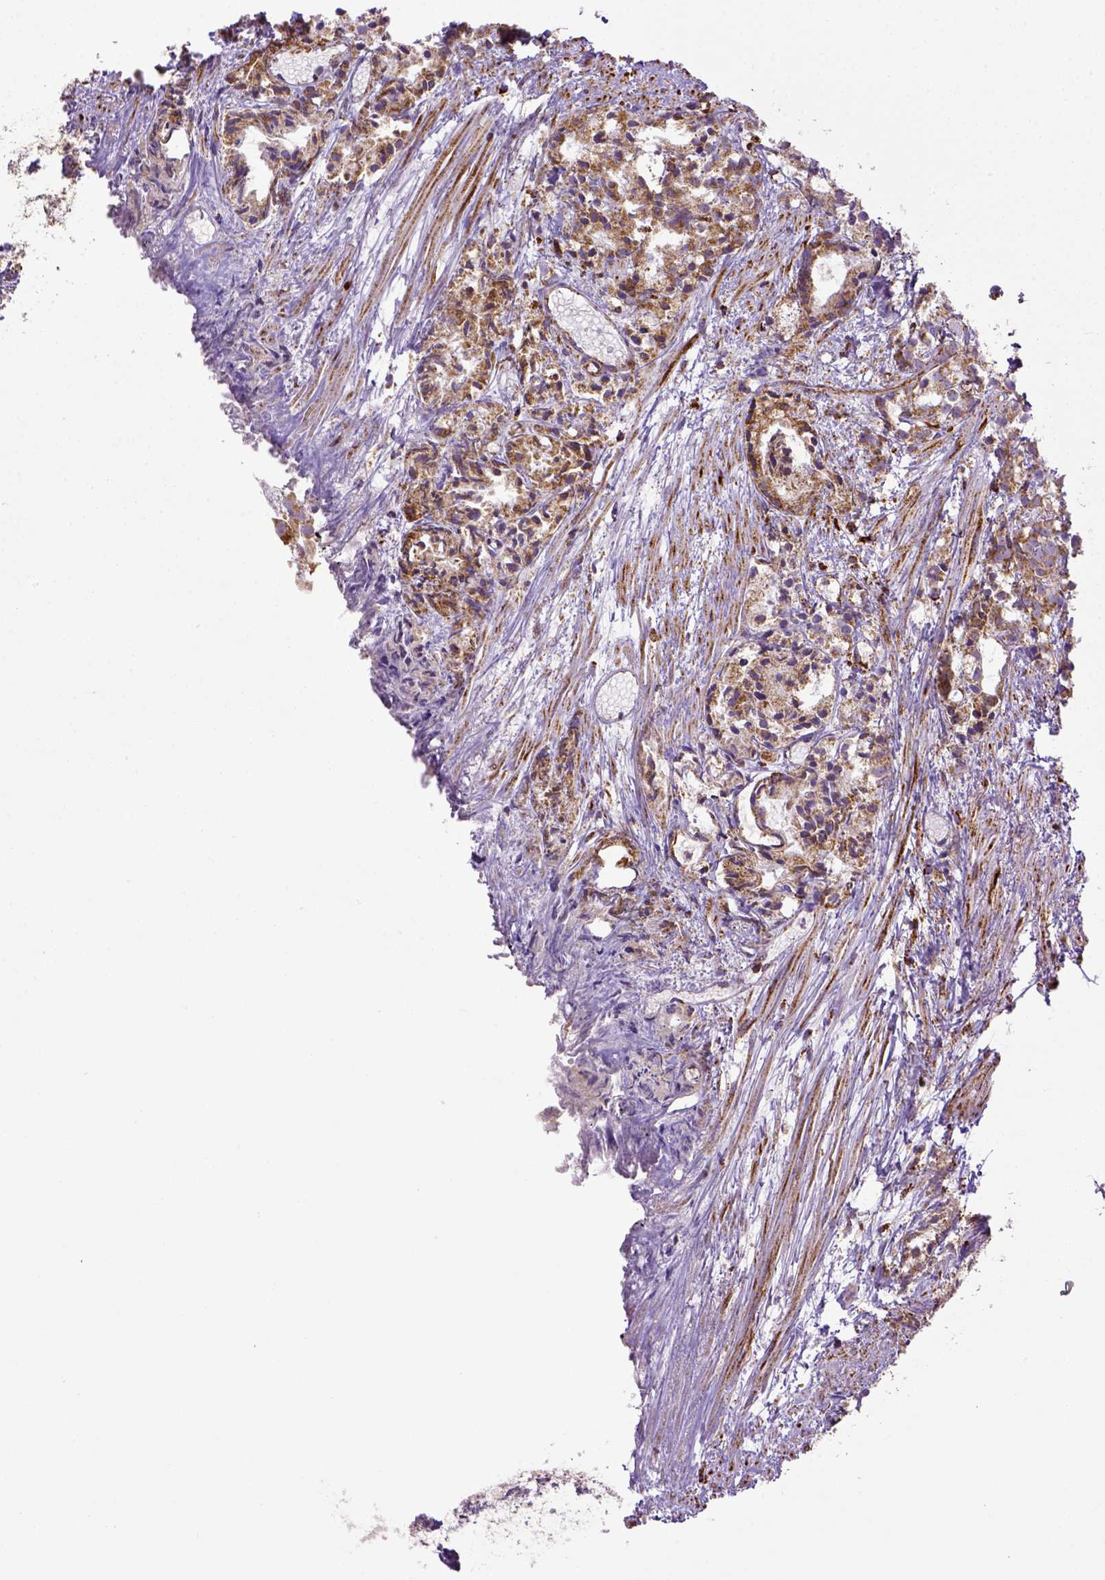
{"staining": {"intensity": "moderate", "quantity": ">75%", "location": "cytoplasmic/membranous"}, "tissue": "prostate cancer", "cell_type": "Tumor cells", "image_type": "cancer", "snomed": [{"axis": "morphology", "description": "Adenocarcinoma, High grade"}, {"axis": "topography", "description": "Prostate"}], "caption": "Moderate cytoplasmic/membranous protein positivity is seen in approximately >75% of tumor cells in prostate cancer.", "gene": "MT-CO1", "patient": {"sex": "male", "age": 79}}